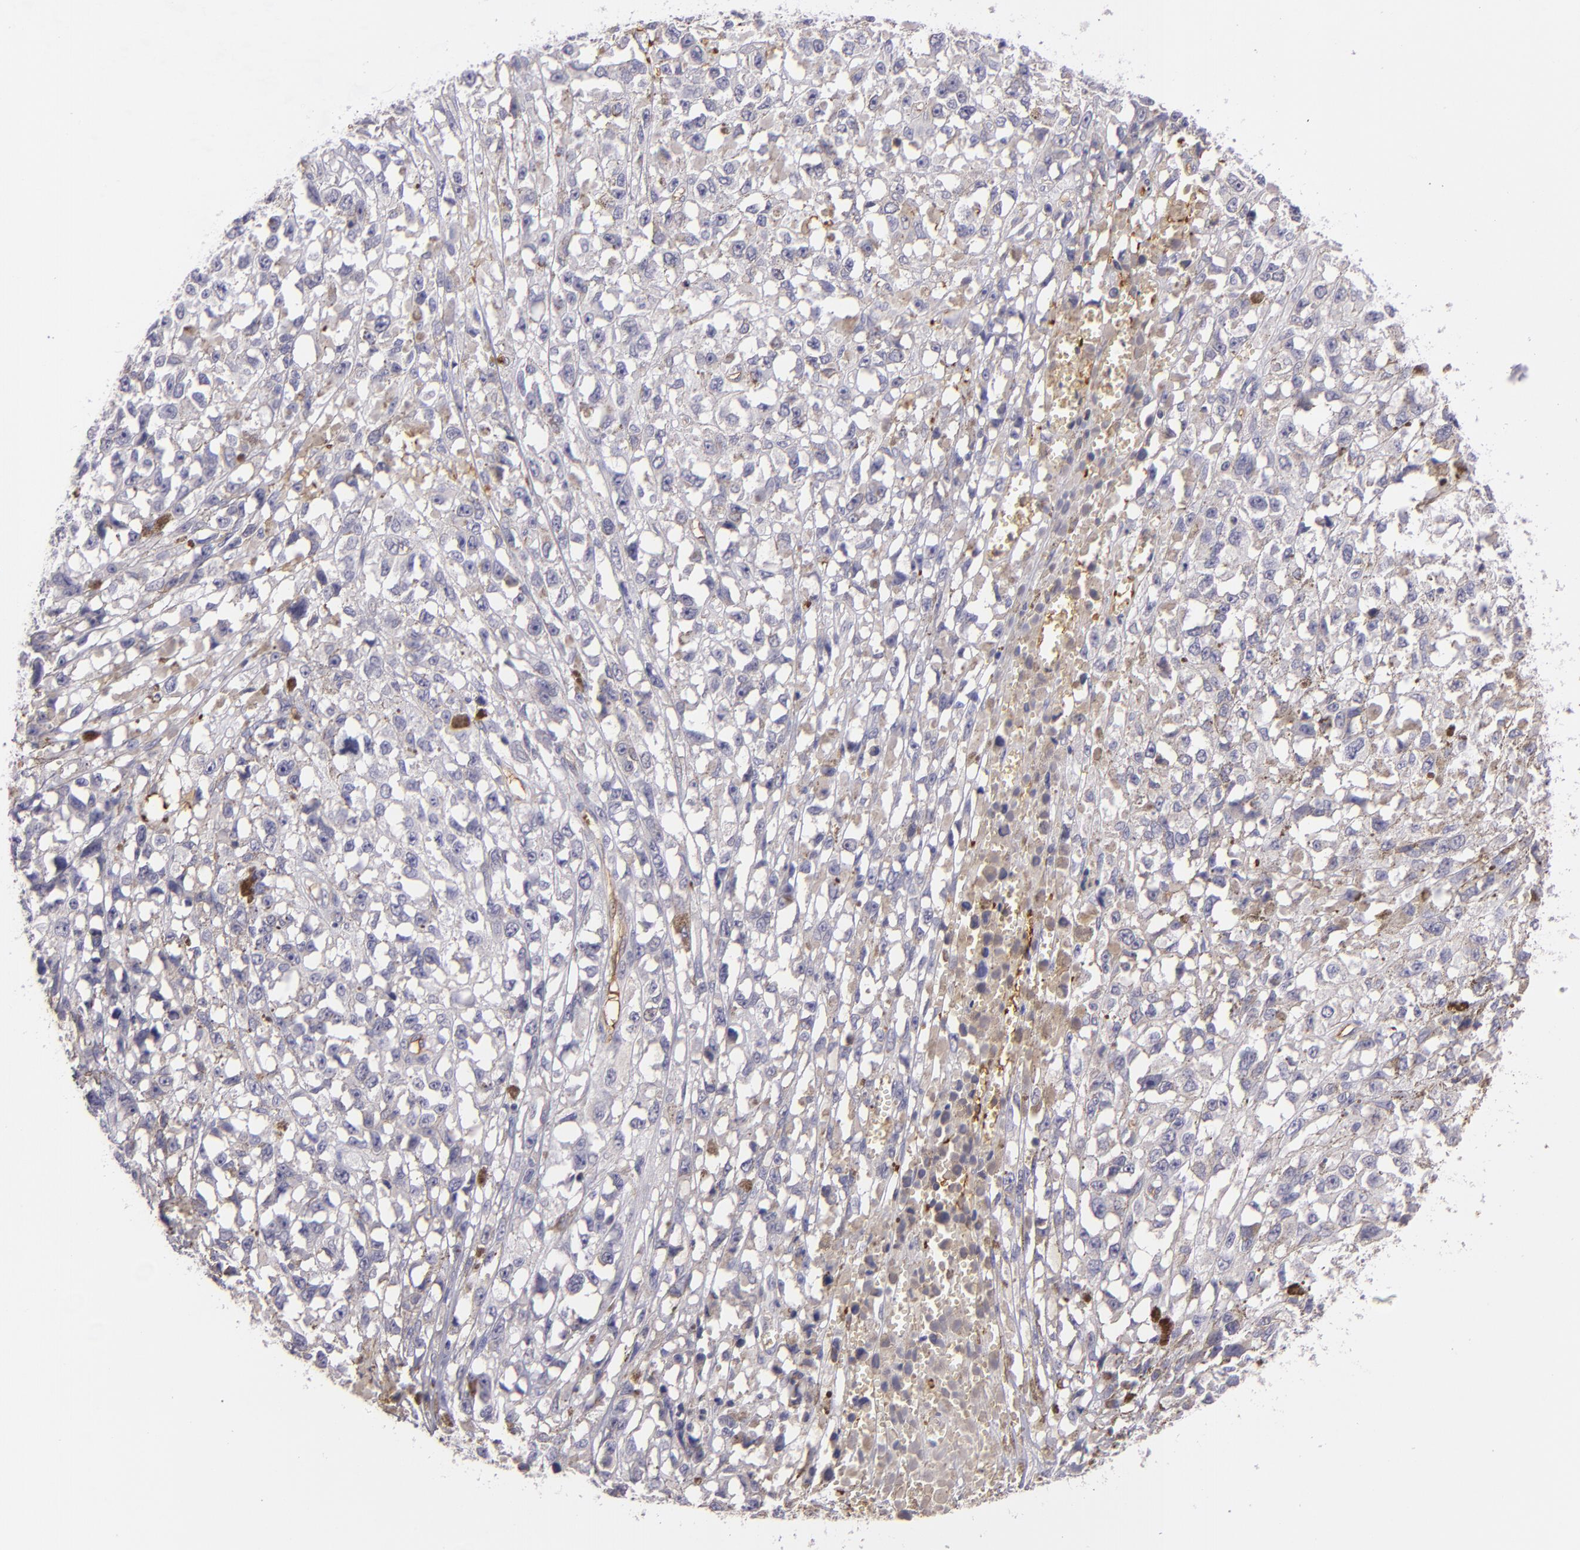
{"staining": {"intensity": "negative", "quantity": "none", "location": "none"}, "tissue": "melanoma", "cell_type": "Tumor cells", "image_type": "cancer", "snomed": [{"axis": "morphology", "description": "Malignant melanoma, Metastatic site"}, {"axis": "topography", "description": "Lymph node"}], "caption": "Histopathology image shows no protein staining in tumor cells of melanoma tissue.", "gene": "ACE", "patient": {"sex": "male", "age": 59}}